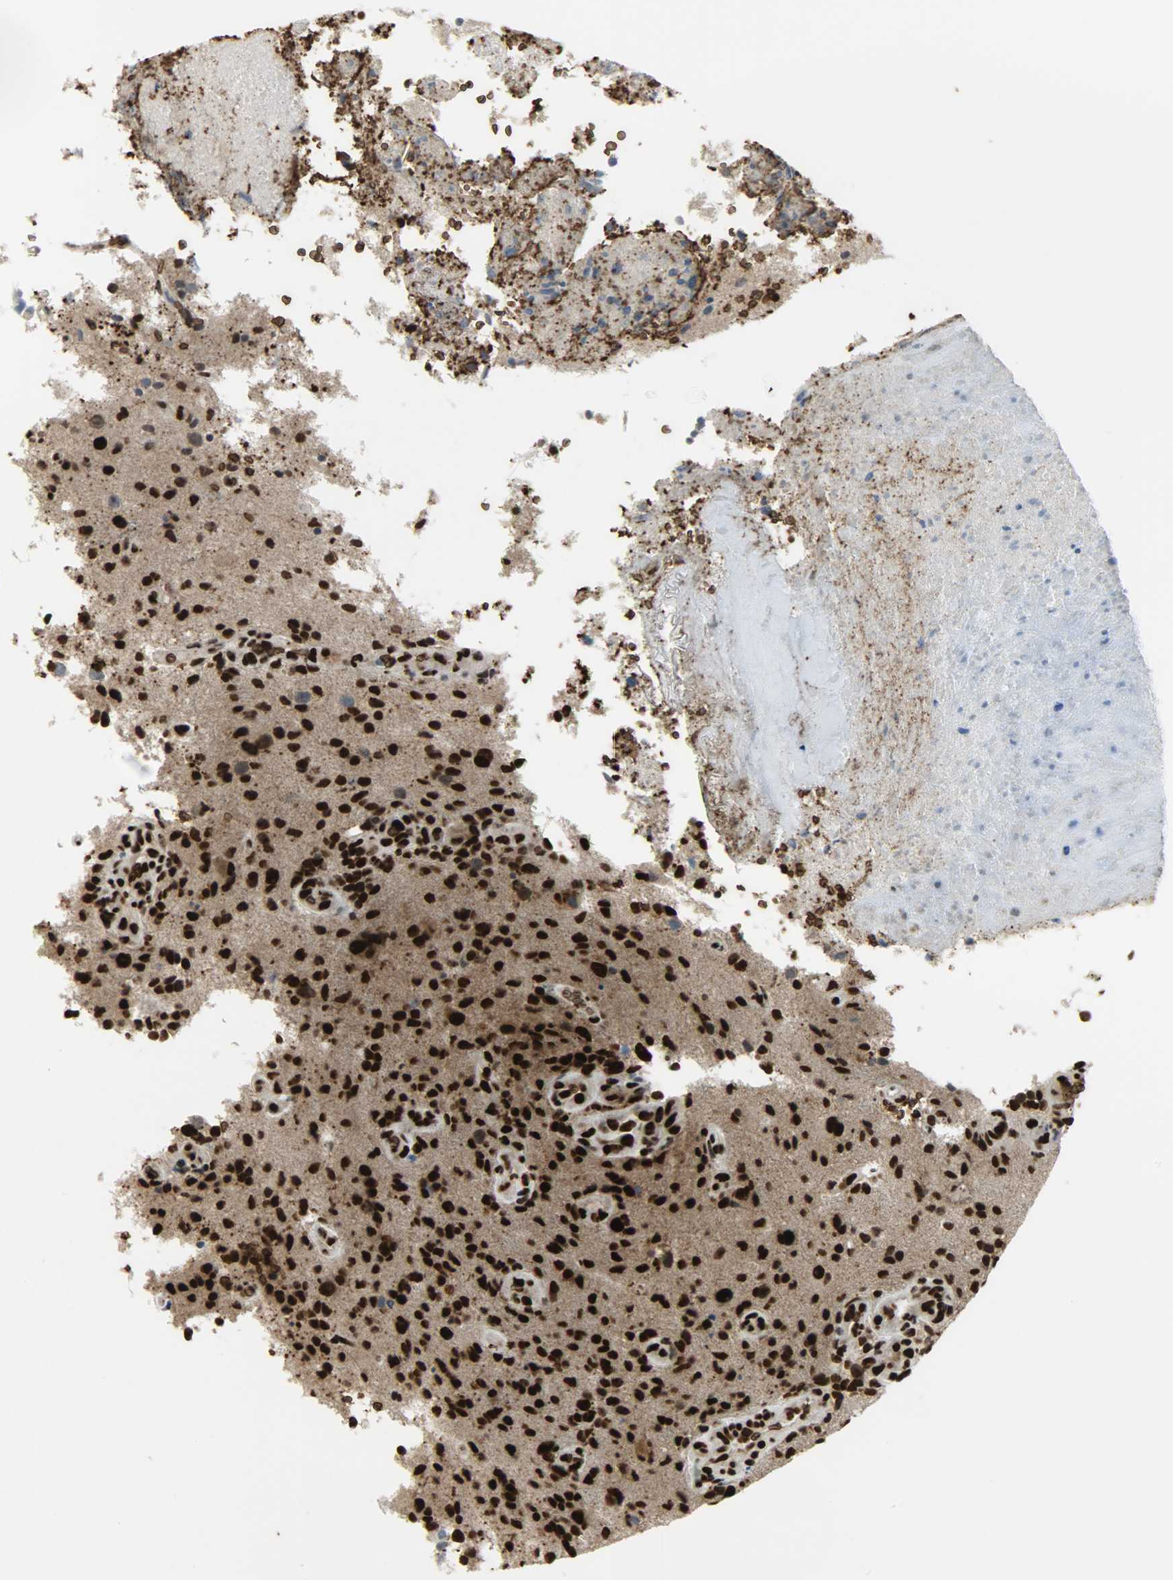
{"staining": {"intensity": "strong", "quantity": ">75%", "location": "cytoplasmic/membranous,nuclear"}, "tissue": "glioma", "cell_type": "Tumor cells", "image_type": "cancer", "snomed": [{"axis": "morphology", "description": "Normal tissue, NOS"}, {"axis": "morphology", "description": "Glioma, malignant, High grade"}, {"axis": "topography", "description": "Cerebral cortex"}], "caption": "Glioma tissue reveals strong cytoplasmic/membranous and nuclear expression in about >75% of tumor cells", "gene": "SNAI1", "patient": {"sex": "male", "age": 75}}